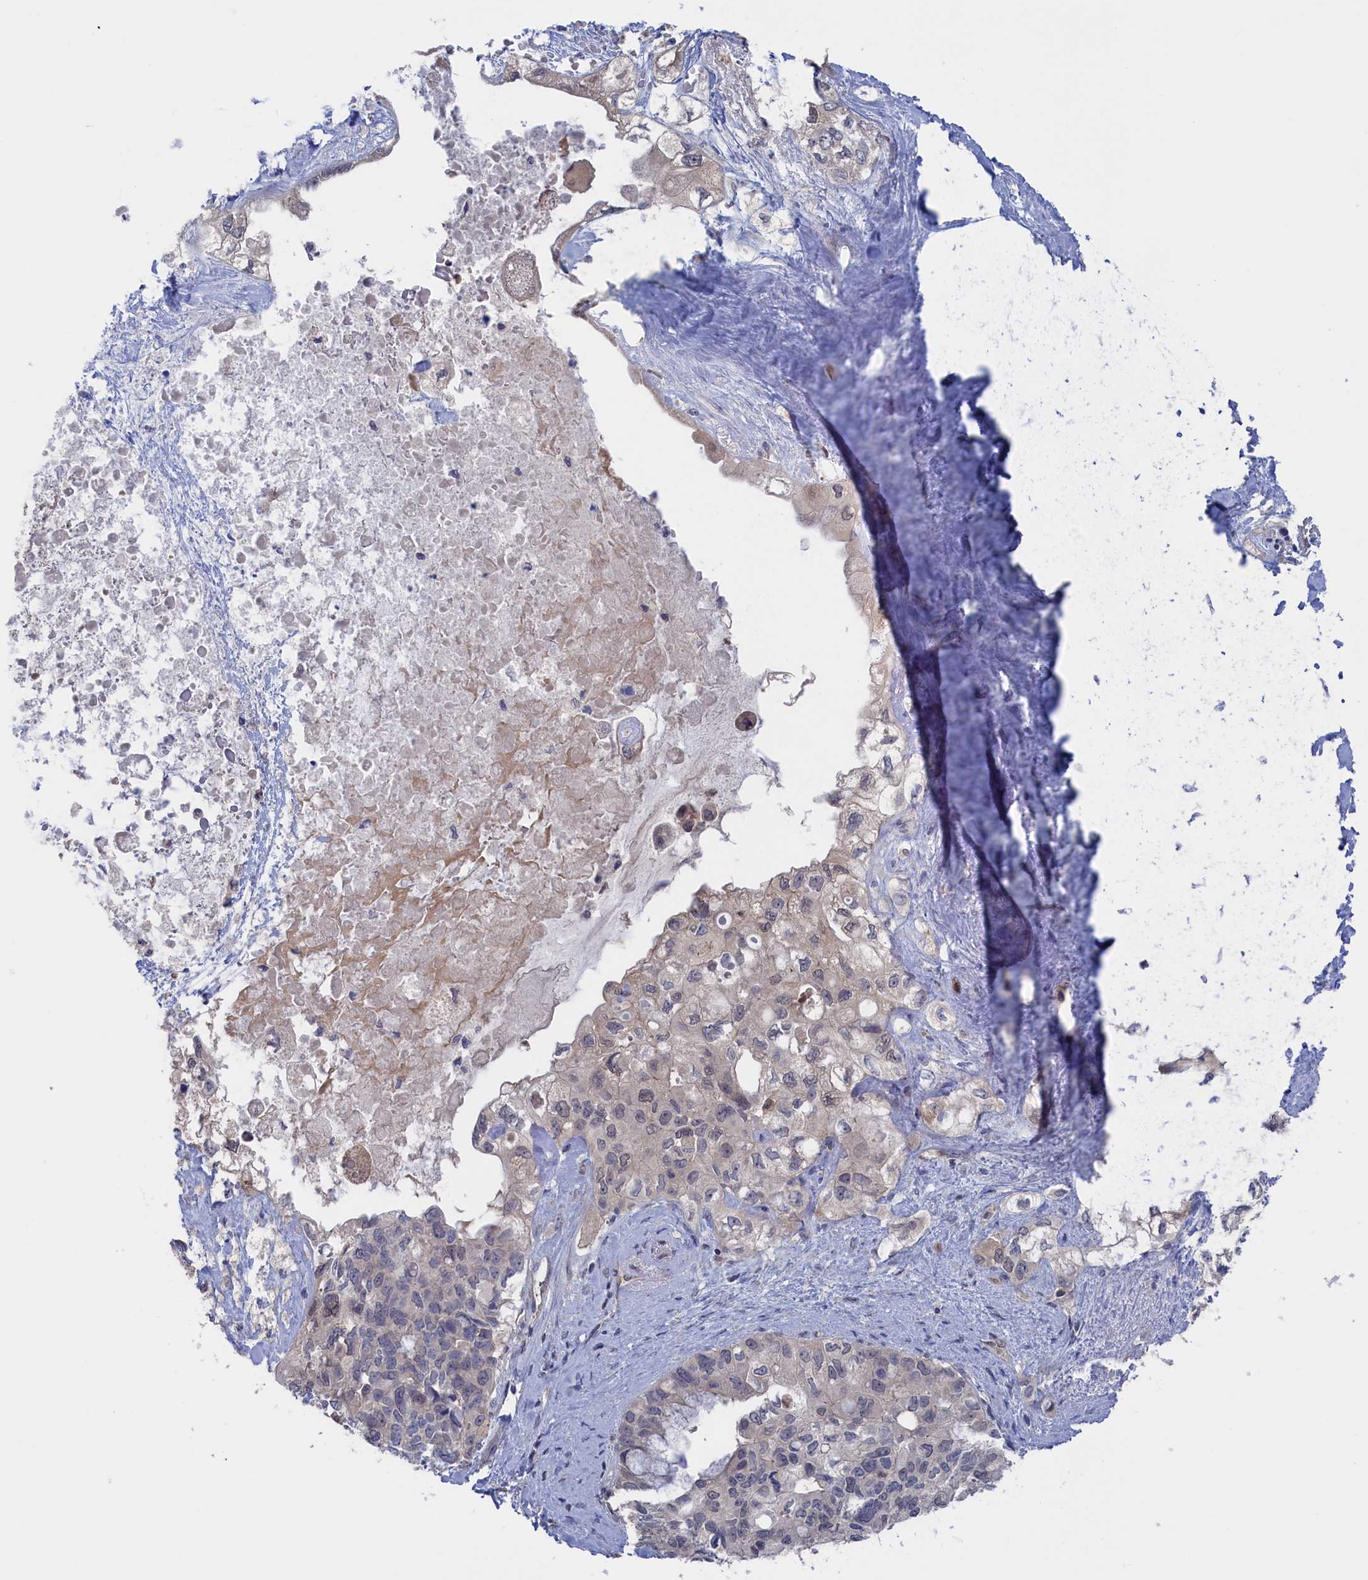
{"staining": {"intensity": "weak", "quantity": "<25%", "location": "nuclear"}, "tissue": "pancreatic cancer", "cell_type": "Tumor cells", "image_type": "cancer", "snomed": [{"axis": "morphology", "description": "Adenocarcinoma, NOS"}, {"axis": "topography", "description": "Pancreas"}], "caption": "IHC of human pancreatic cancer reveals no staining in tumor cells. (DAB (3,3'-diaminobenzidine) immunohistochemistry, high magnification).", "gene": "NUTF2", "patient": {"sex": "female", "age": 56}}